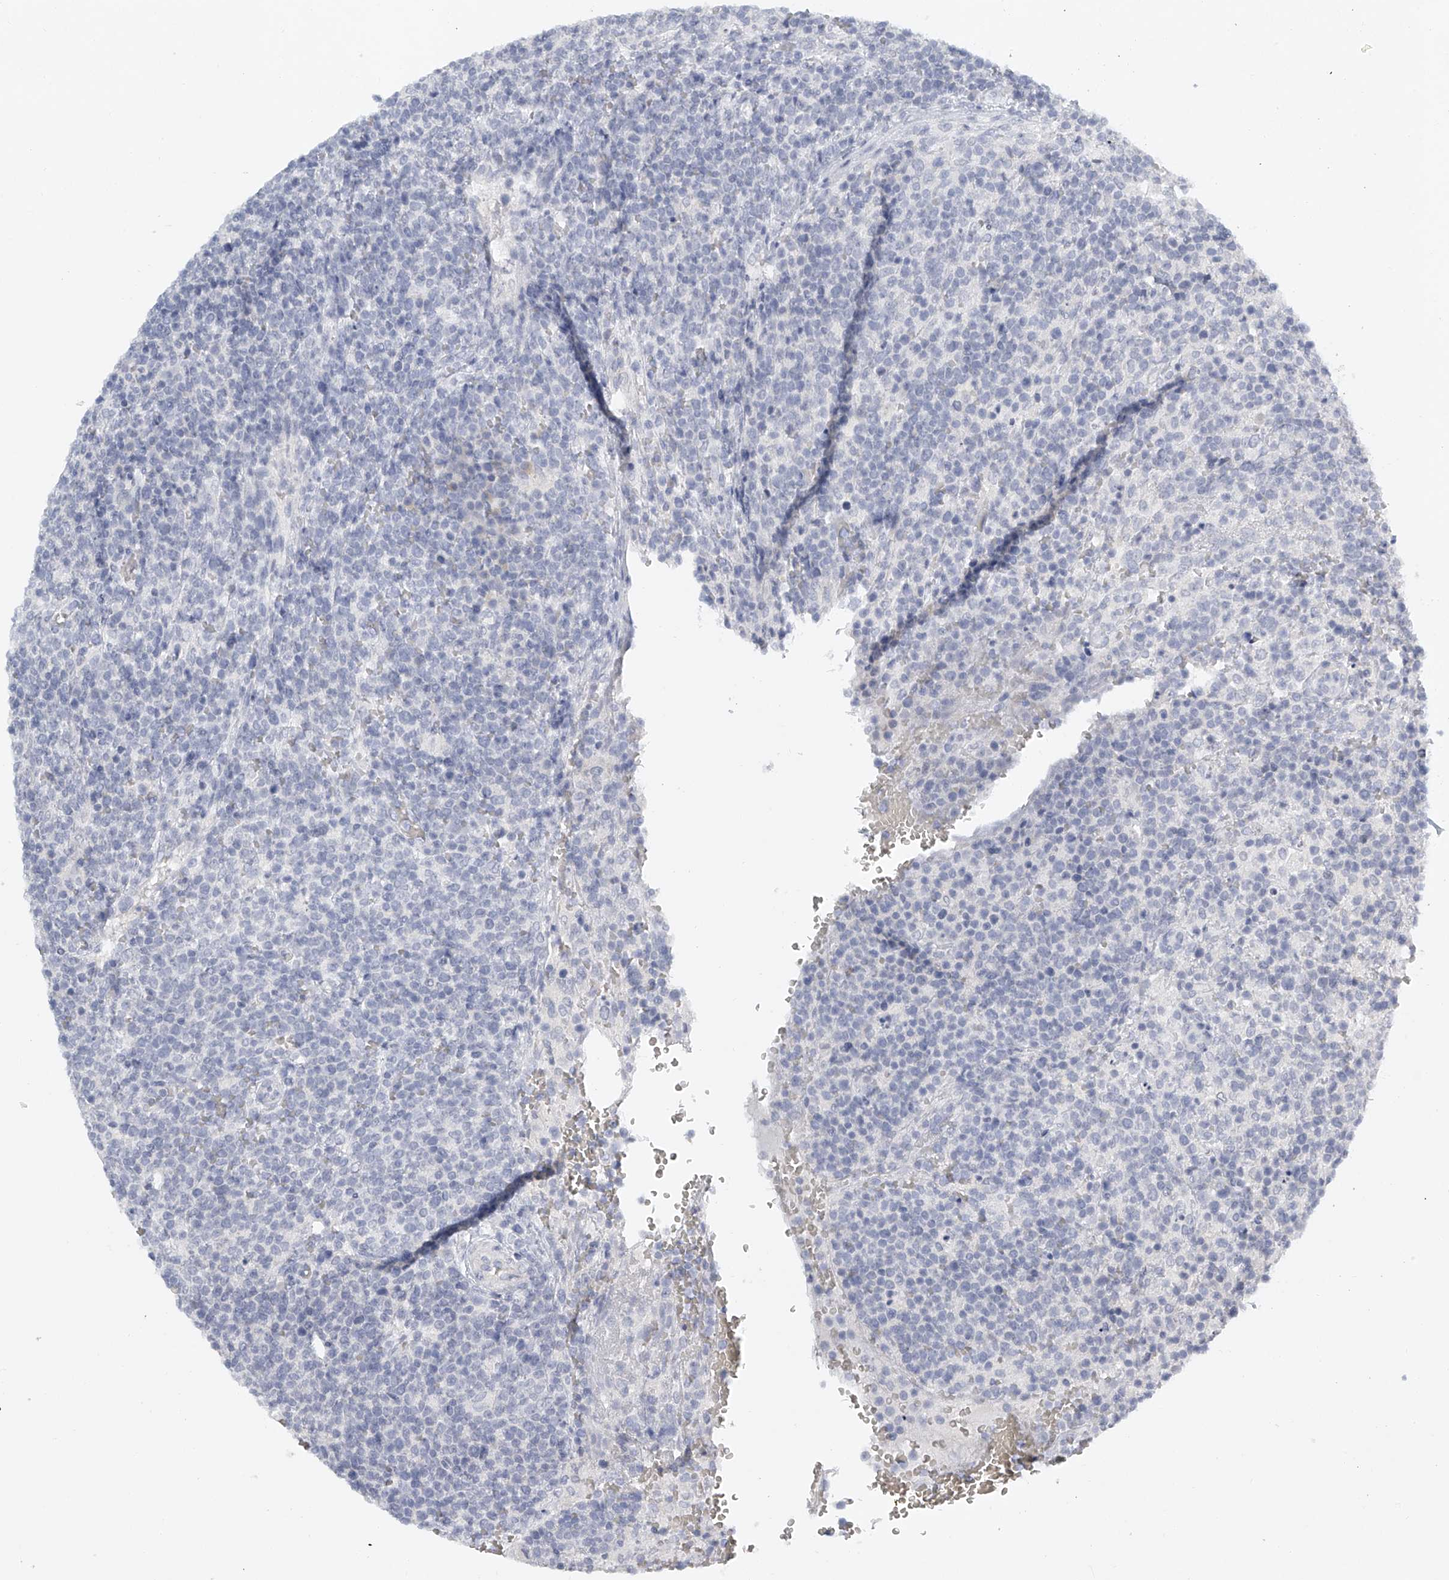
{"staining": {"intensity": "negative", "quantity": "none", "location": "none"}, "tissue": "lymphoma", "cell_type": "Tumor cells", "image_type": "cancer", "snomed": [{"axis": "morphology", "description": "Malignant lymphoma, non-Hodgkin's type, High grade"}, {"axis": "topography", "description": "Lymph node"}], "caption": "High magnification brightfield microscopy of malignant lymphoma, non-Hodgkin's type (high-grade) stained with DAB (3,3'-diaminobenzidine) (brown) and counterstained with hematoxylin (blue): tumor cells show no significant staining.", "gene": "FAT2", "patient": {"sex": "male", "age": 61}}